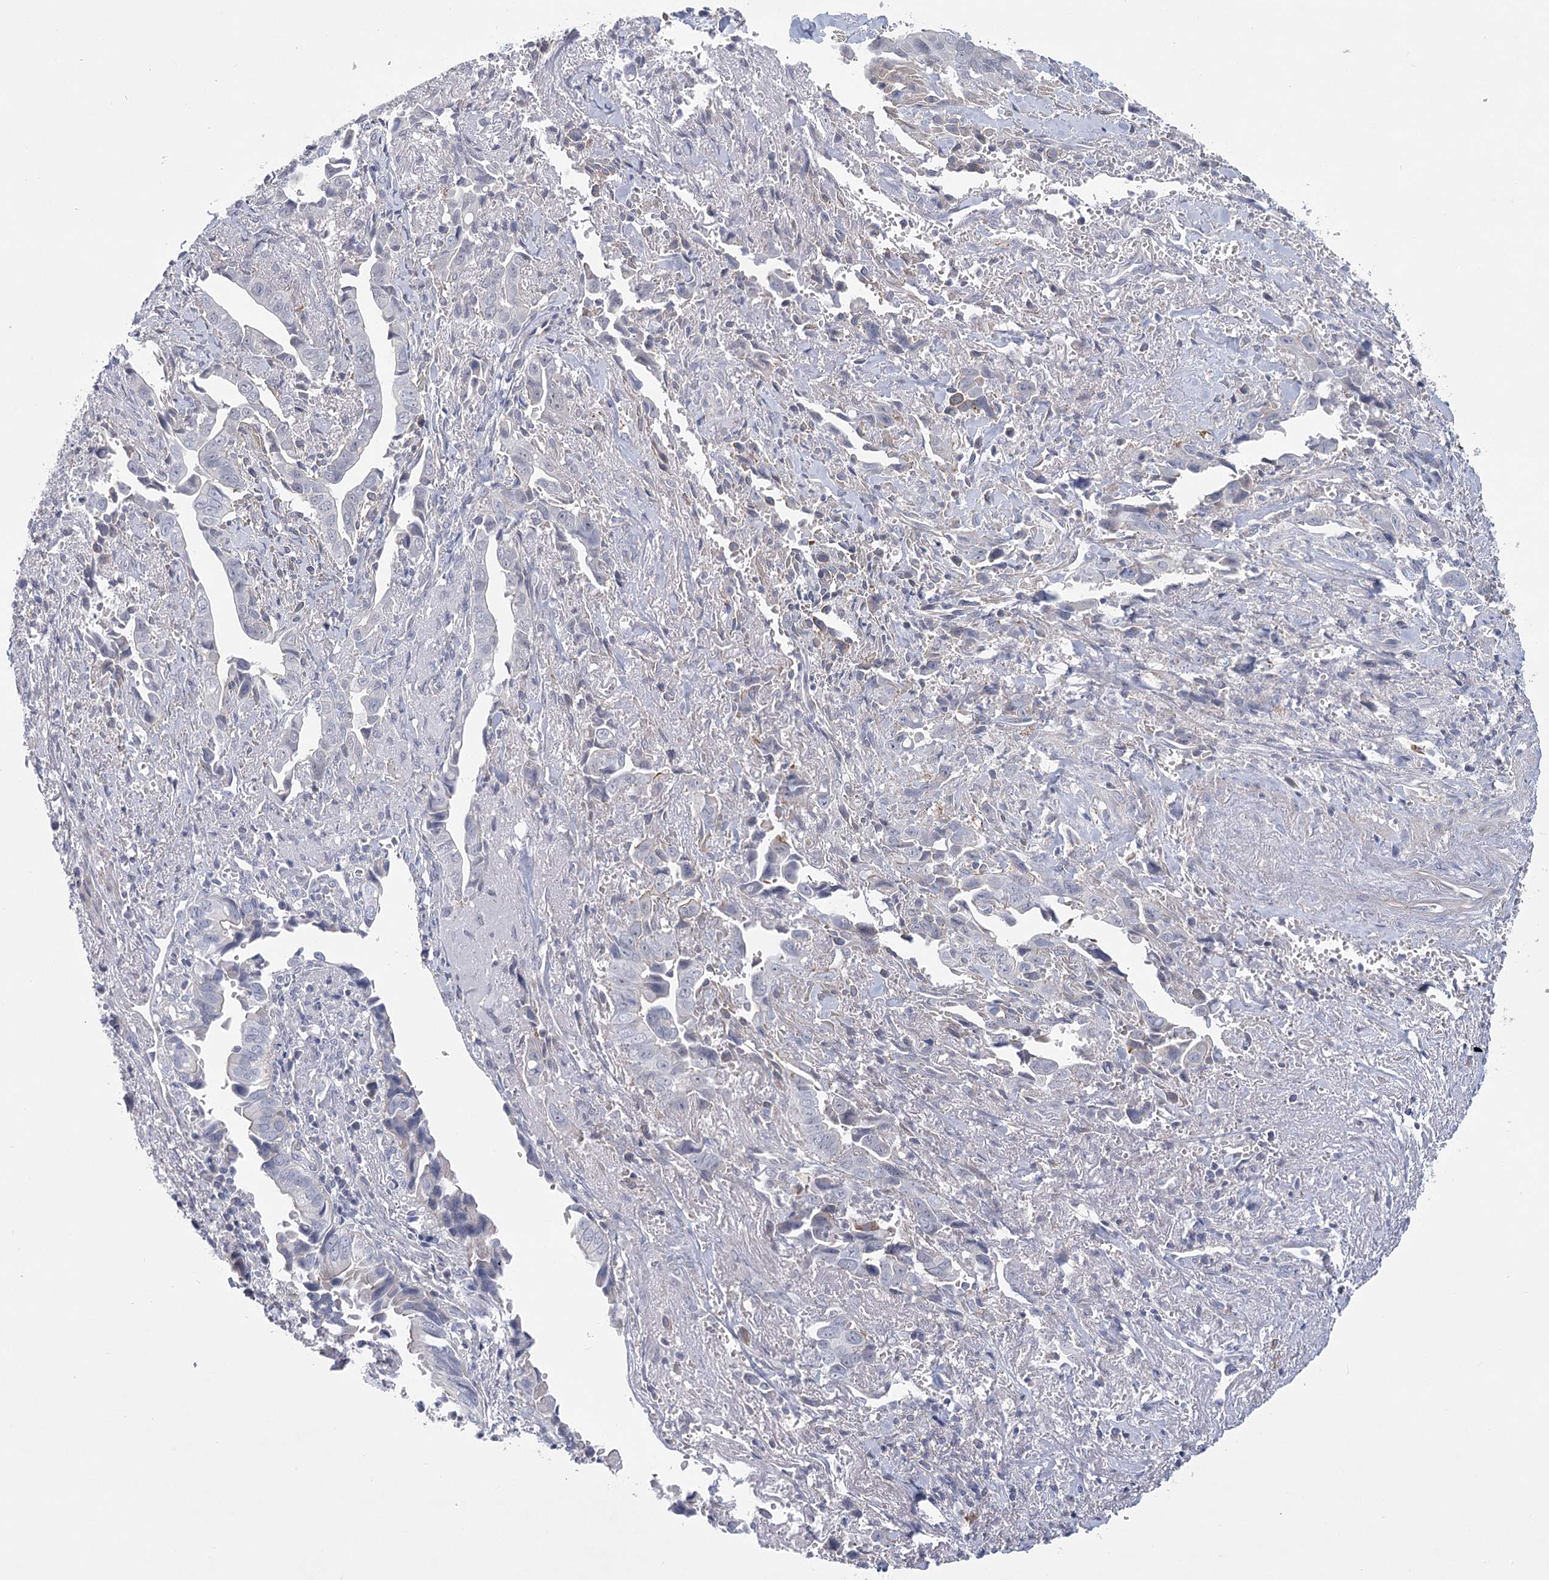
{"staining": {"intensity": "negative", "quantity": "none", "location": "none"}, "tissue": "liver cancer", "cell_type": "Tumor cells", "image_type": "cancer", "snomed": [{"axis": "morphology", "description": "Cholangiocarcinoma"}, {"axis": "topography", "description": "Liver"}], "caption": "Liver cancer was stained to show a protein in brown. There is no significant staining in tumor cells. Nuclei are stained in blue.", "gene": "FAM76B", "patient": {"sex": "female", "age": 79}}